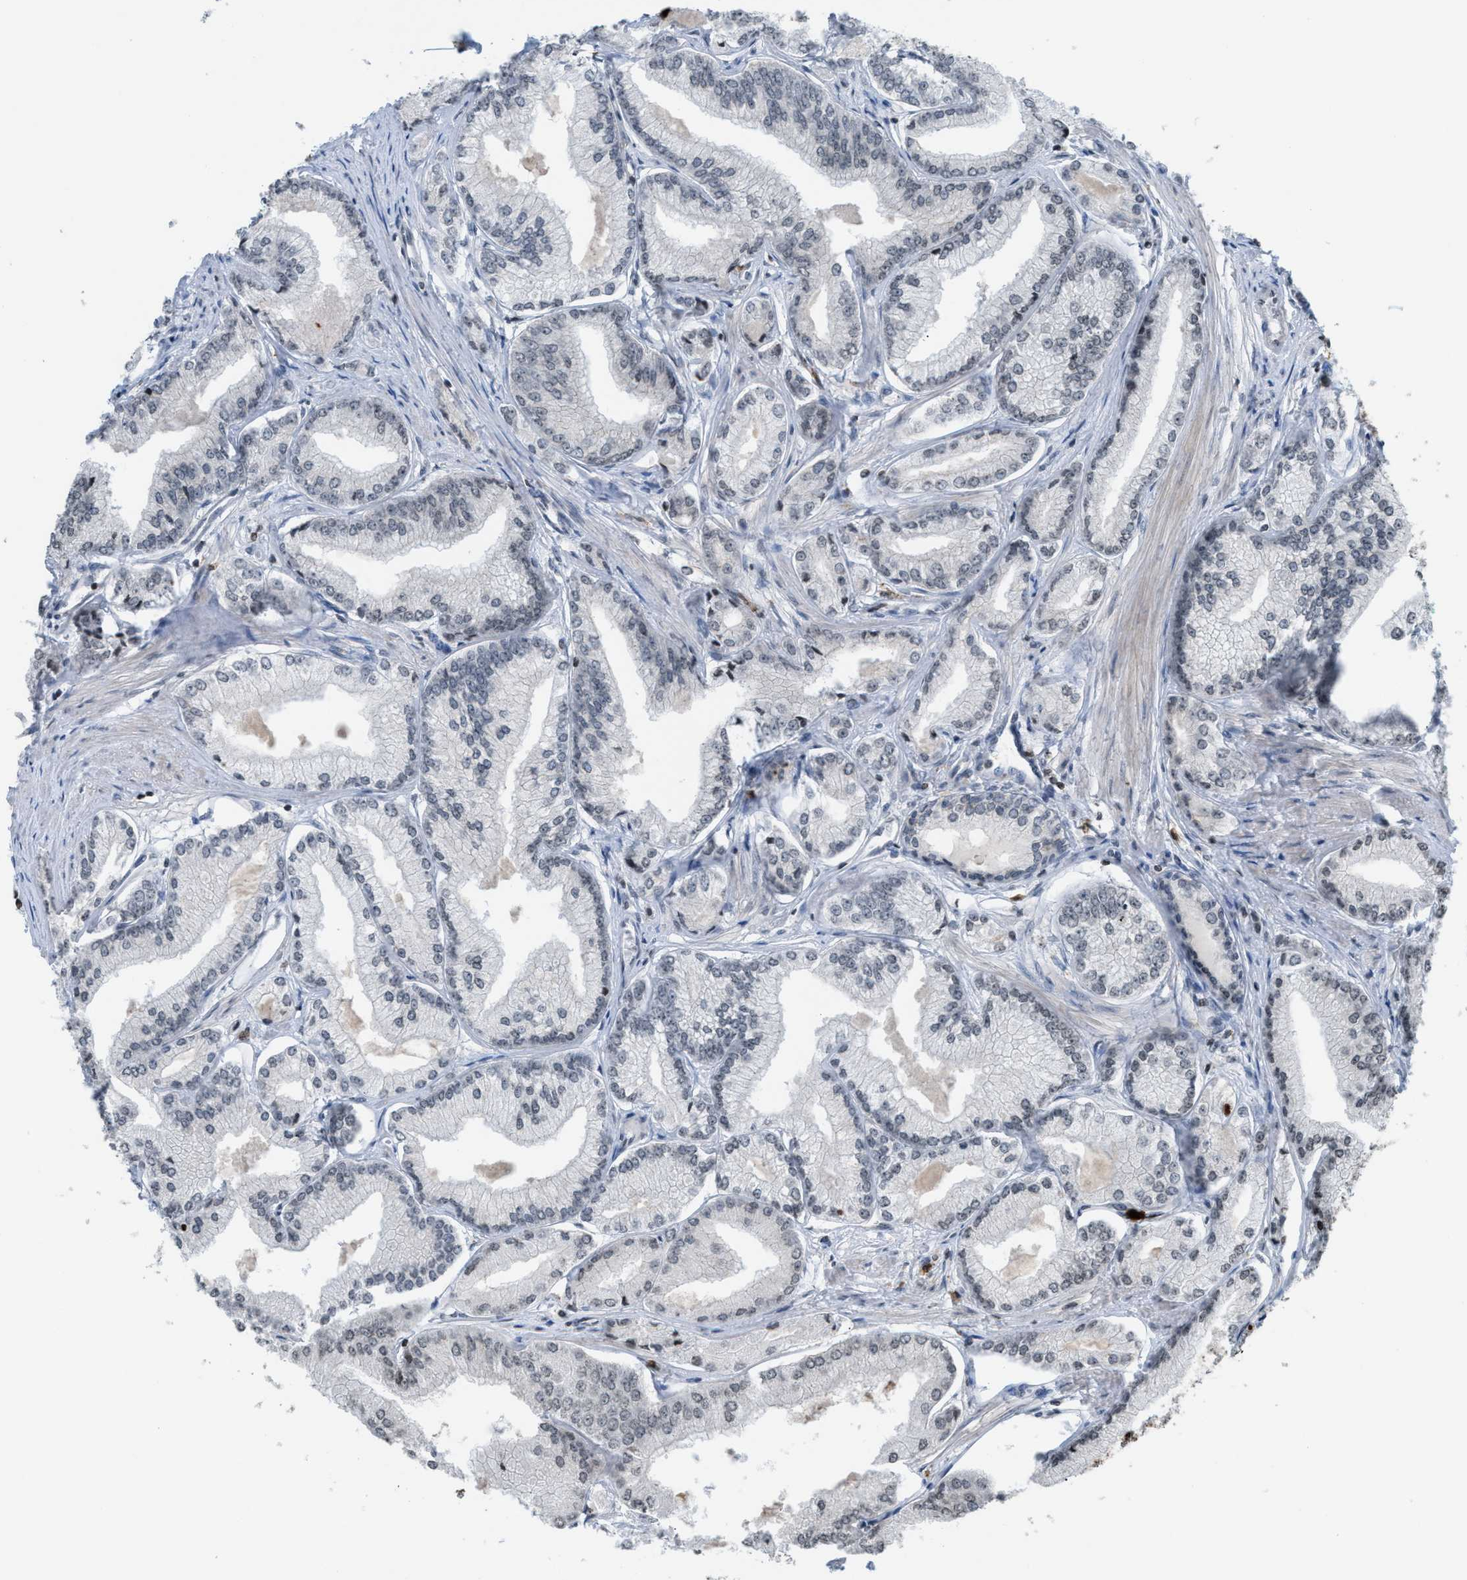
{"staining": {"intensity": "negative", "quantity": "none", "location": "none"}, "tissue": "prostate cancer", "cell_type": "Tumor cells", "image_type": "cancer", "snomed": [{"axis": "morphology", "description": "Adenocarcinoma, Low grade"}, {"axis": "topography", "description": "Prostate"}], "caption": "A high-resolution photomicrograph shows IHC staining of adenocarcinoma (low-grade) (prostate), which exhibits no significant expression in tumor cells. (Brightfield microscopy of DAB IHC at high magnification).", "gene": "PRUNE2", "patient": {"sex": "male", "age": 52}}